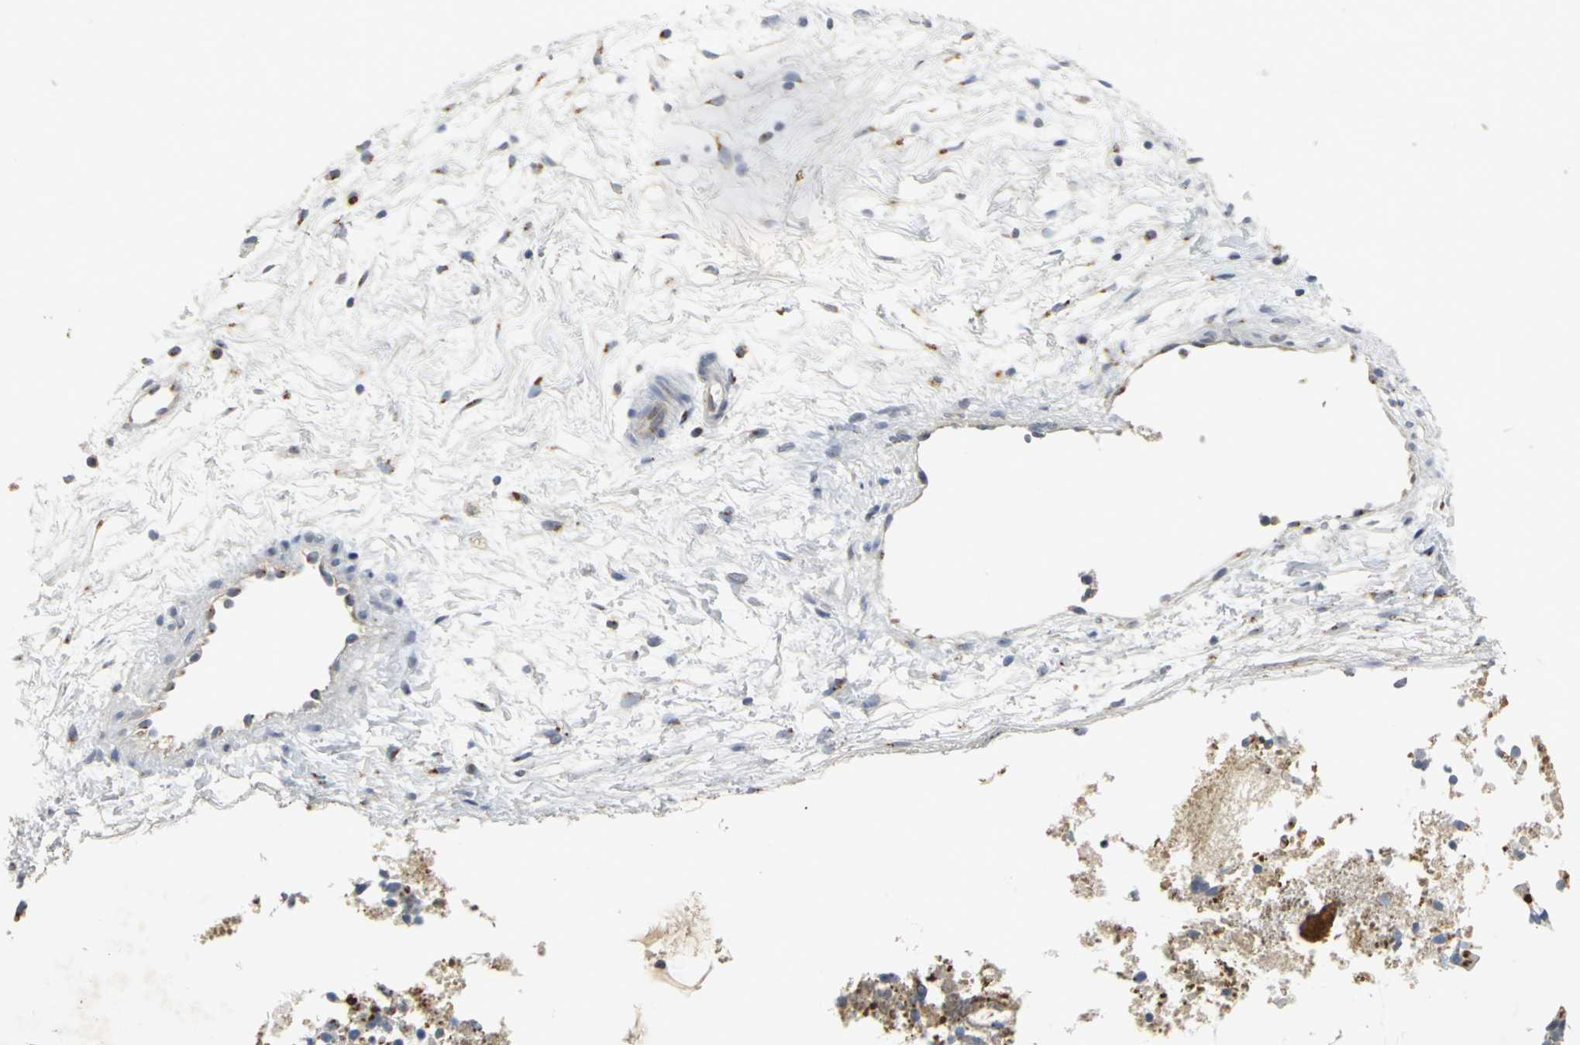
{"staining": {"intensity": "moderate", "quantity": "25%-75%", "location": "cytoplasmic/membranous"}, "tissue": "nasopharynx", "cell_type": "Respiratory epithelial cells", "image_type": "normal", "snomed": [{"axis": "morphology", "description": "Normal tissue, NOS"}, {"axis": "topography", "description": "Nasopharynx"}], "caption": "Immunohistochemistry (IHC) photomicrograph of unremarkable human nasopharynx stained for a protein (brown), which demonstrates medium levels of moderate cytoplasmic/membranous expression in about 25%-75% of respiratory epithelial cells.", "gene": "TM9SF2", "patient": {"sex": "male", "age": 21}}